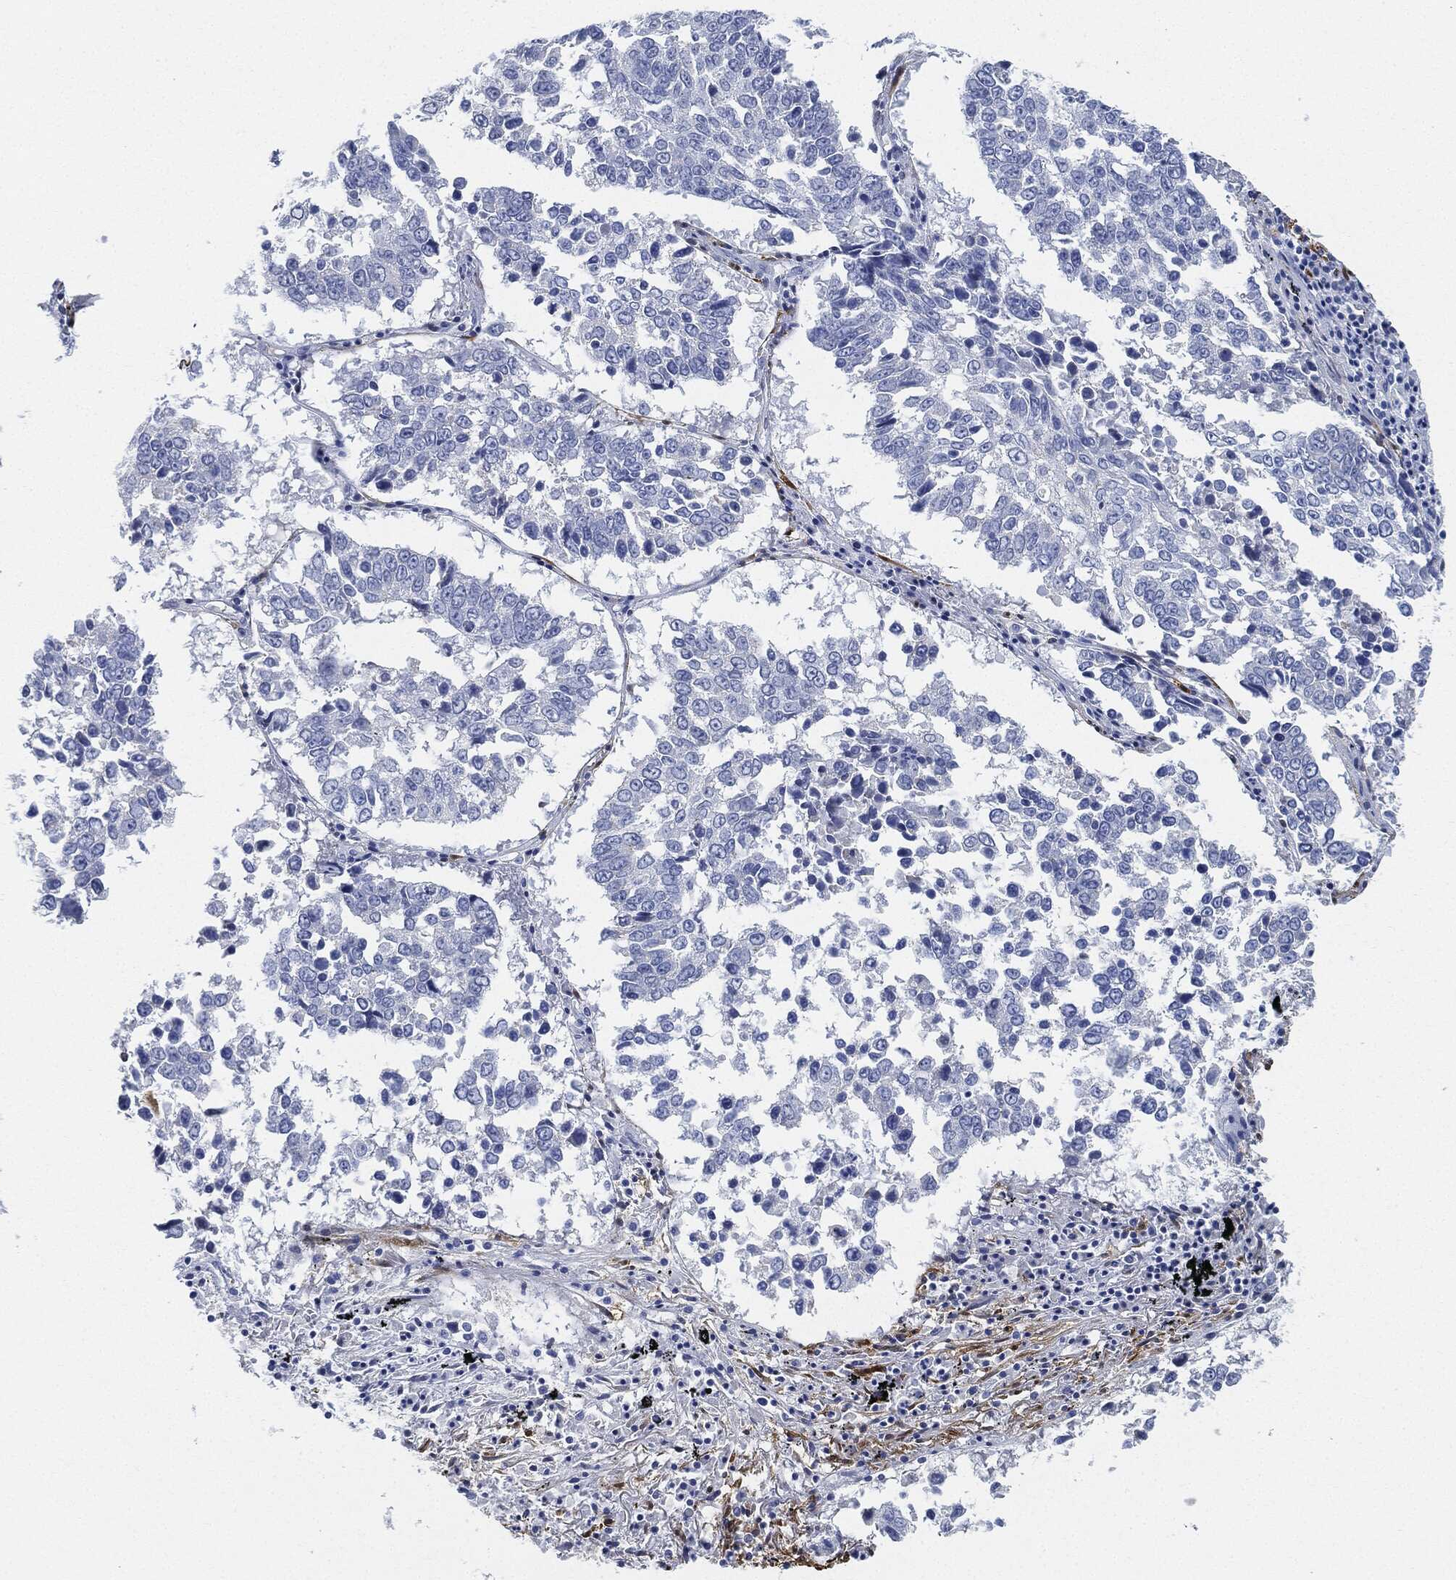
{"staining": {"intensity": "negative", "quantity": "none", "location": "none"}, "tissue": "lung cancer", "cell_type": "Tumor cells", "image_type": "cancer", "snomed": [{"axis": "morphology", "description": "Squamous cell carcinoma, NOS"}, {"axis": "topography", "description": "Lung"}], "caption": "Tumor cells are negative for protein expression in human lung cancer.", "gene": "TAGLN", "patient": {"sex": "male", "age": 82}}